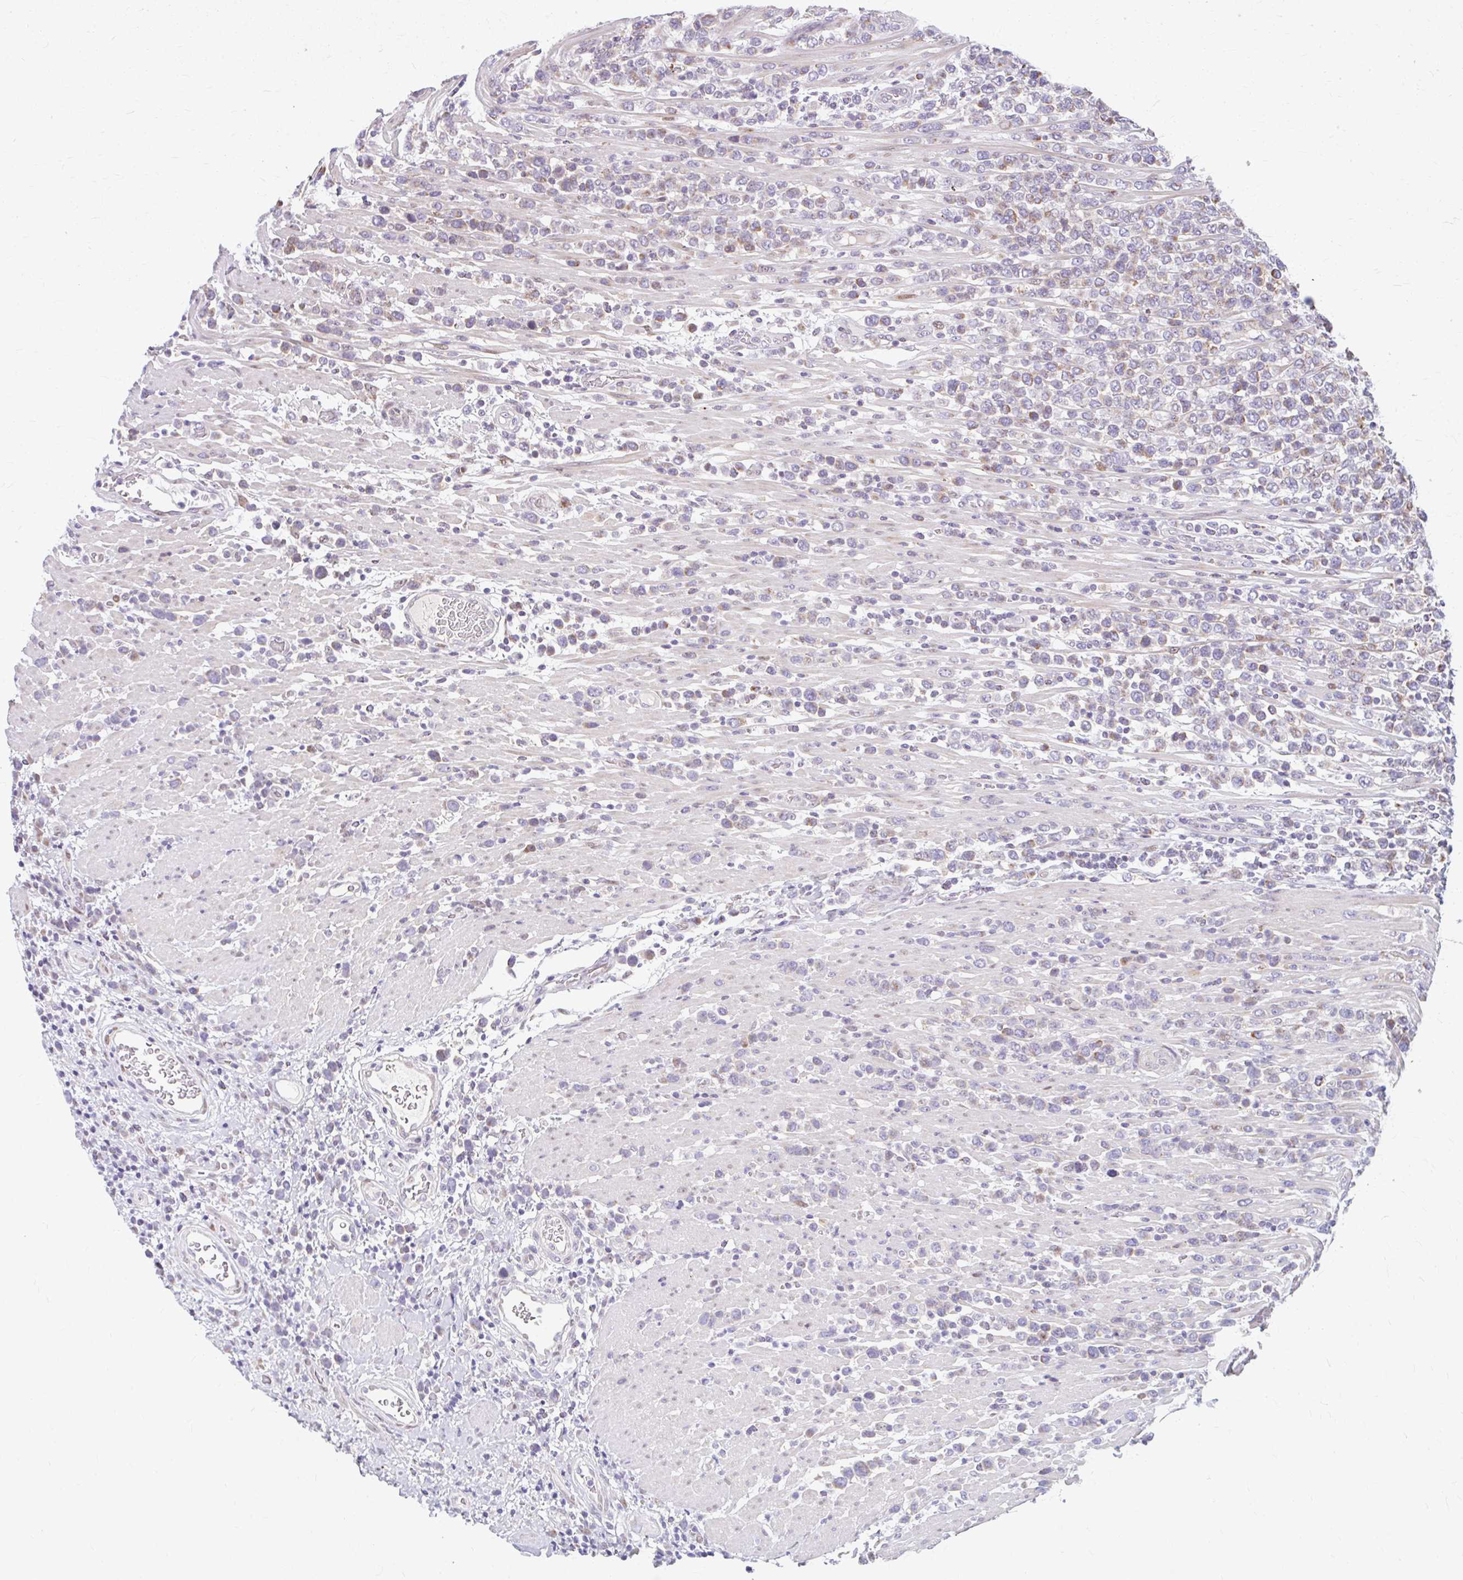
{"staining": {"intensity": "weak", "quantity": "<25%", "location": "cytoplasmic/membranous"}, "tissue": "lymphoma", "cell_type": "Tumor cells", "image_type": "cancer", "snomed": [{"axis": "morphology", "description": "Malignant lymphoma, non-Hodgkin's type, High grade"}, {"axis": "topography", "description": "Soft tissue"}], "caption": "There is no significant positivity in tumor cells of malignant lymphoma, non-Hodgkin's type (high-grade). The staining is performed using DAB (3,3'-diaminobenzidine) brown chromogen with nuclei counter-stained in using hematoxylin.", "gene": "BEAN1", "patient": {"sex": "female", "age": 56}}